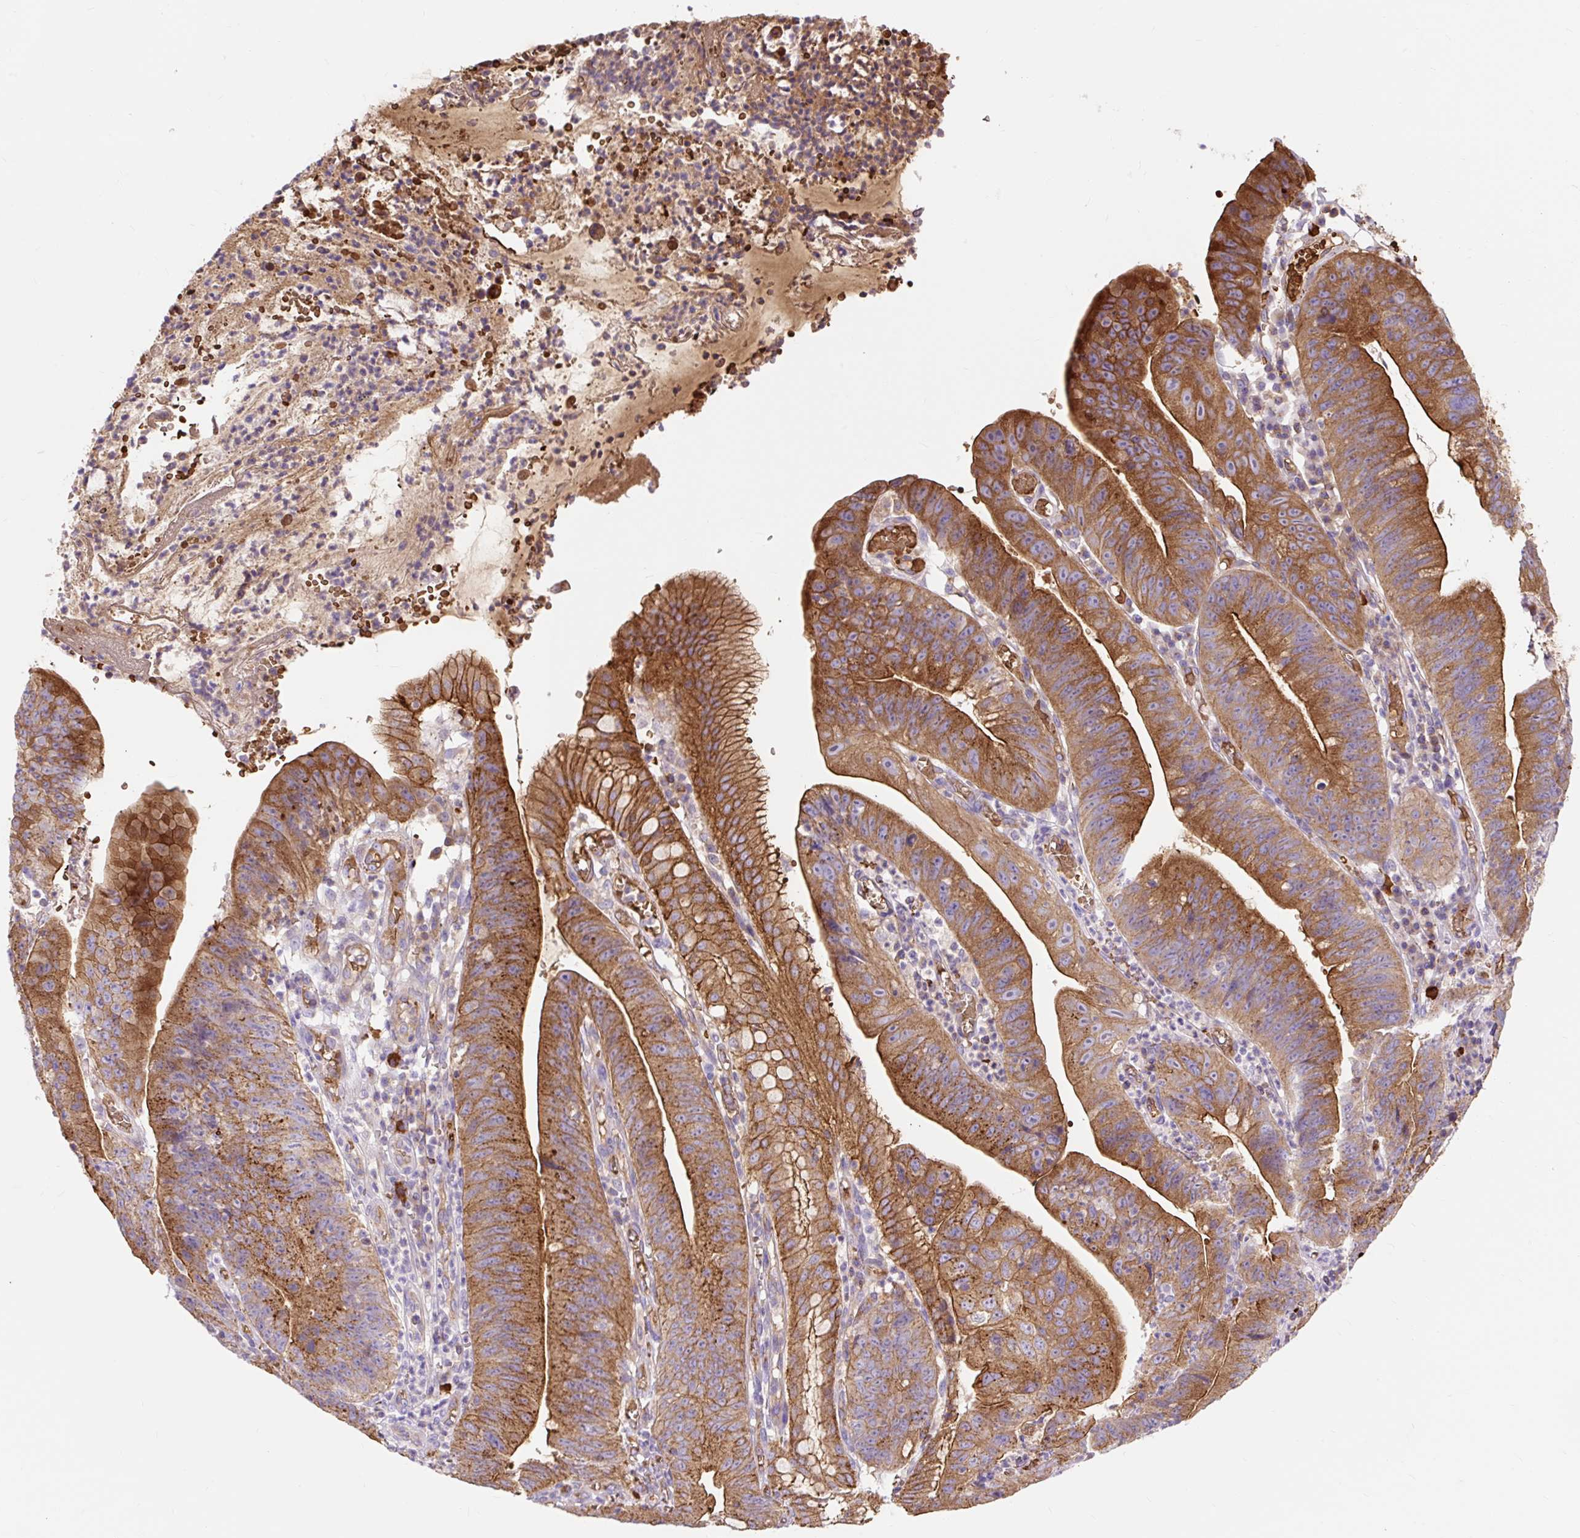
{"staining": {"intensity": "strong", "quantity": ">75%", "location": "cytoplasmic/membranous"}, "tissue": "stomach cancer", "cell_type": "Tumor cells", "image_type": "cancer", "snomed": [{"axis": "morphology", "description": "Adenocarcinoma, NOS"}, {"axis": "topography", "description": "Stomach"}], "caption": "Immunohistochemistry (IHC) (DAB (3,3'-diaminobenzidine)) staining of stomach adenocarcinoma reveals strong cytoplasmic/membranous protein staining in approximately >75% of tumor cells.", "gene": "HIP1R", "patient": {"sex": "male", "age": 59}}